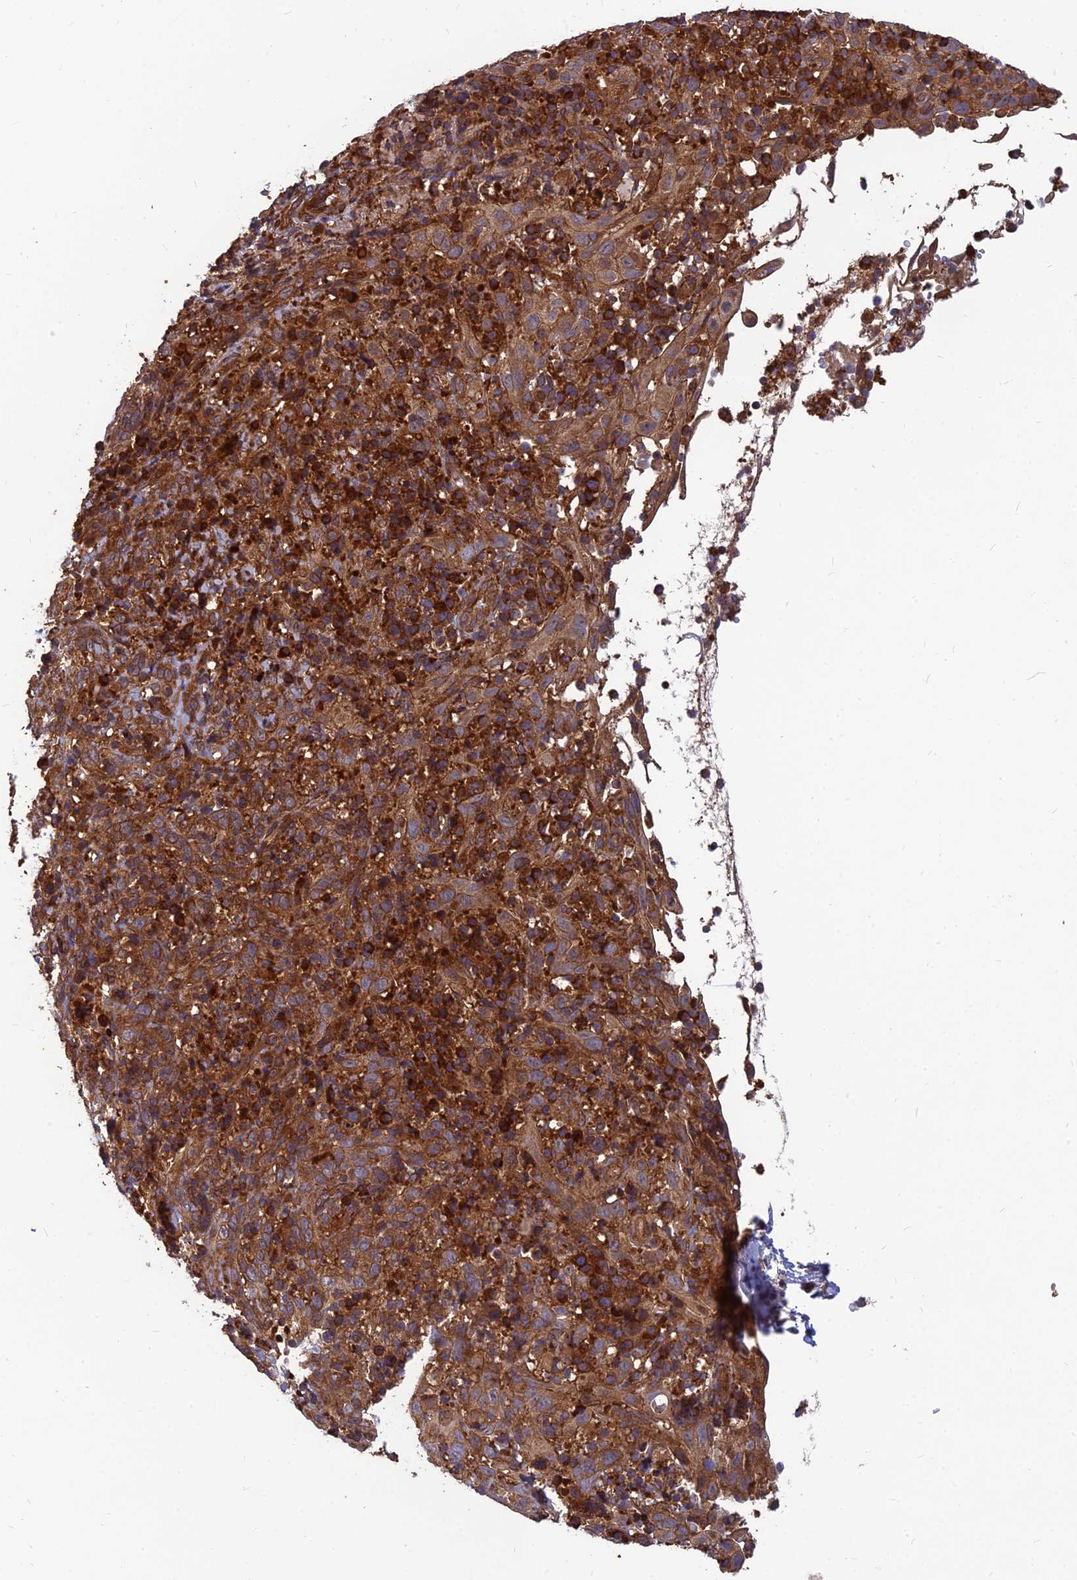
{"staining": {"intensity": "moderate", "quantity": ">75%", "location": "cytoplasmic/membranous"}, "tissue": "cervical cancer", "cell_type": "Tumor cells", "image_type": "cancer", "snomed": [{"axis": "morphology", "description": "Squamous cell carcinoma, NOS"}, {"axis": "topography", "description": "Cervix"}], "caption": "A histopathology image showing moderate cytoplasmic/membranous positivity in approximately >75% of tumor cells in squamous cell carcinoma (cervical), as visualized by brown immunohistochemical staining.", "gene": "RELCH", "patient": {"sex": "female", "age": 46}}